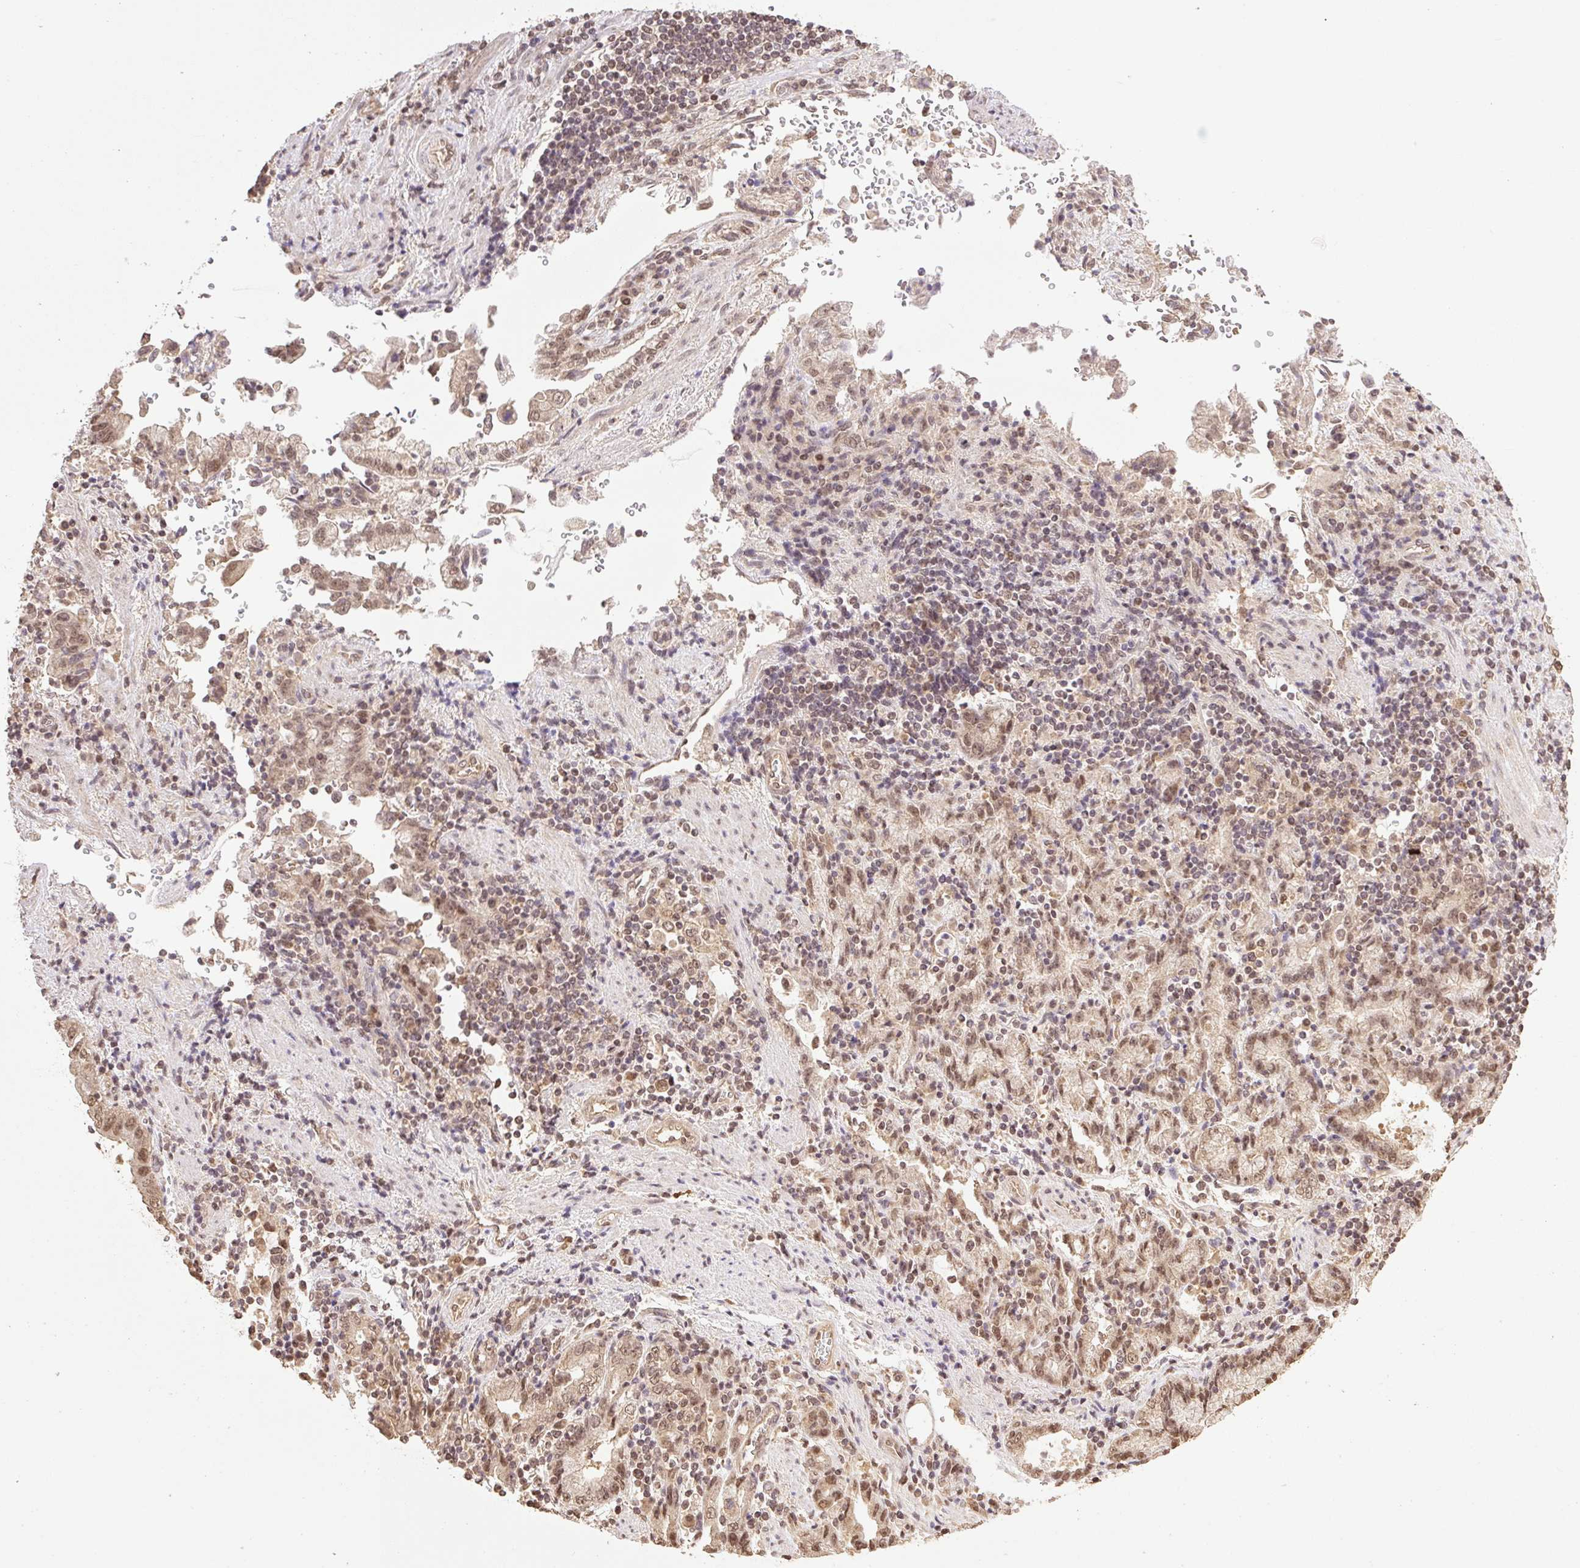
{"staining": {"intensity": "moderate", "quantity": ">75%", "location": "nuclear"}, "tissue": "stomach cancer", "cell_type": "Tumor cells", "image_type": "cancer", "snomed": [{"axis": "morphology", "description": "Adenocarcinoma, NOS"}, {"axis": "topography", "description": "Stomach"}], "caption": "Protein expression analysis of human adenocarcinoma (stomach) reveals moderate nuclear positivity in about >75% of tumor cells. The staining was performed using DAB (3,3'-diaminobenzidine), with brown indicating positive protein expression. Nuclei are stained blue with hematoxylin.", "gene": "VPS25", "patient": {"sex": "male", "age": 62}}